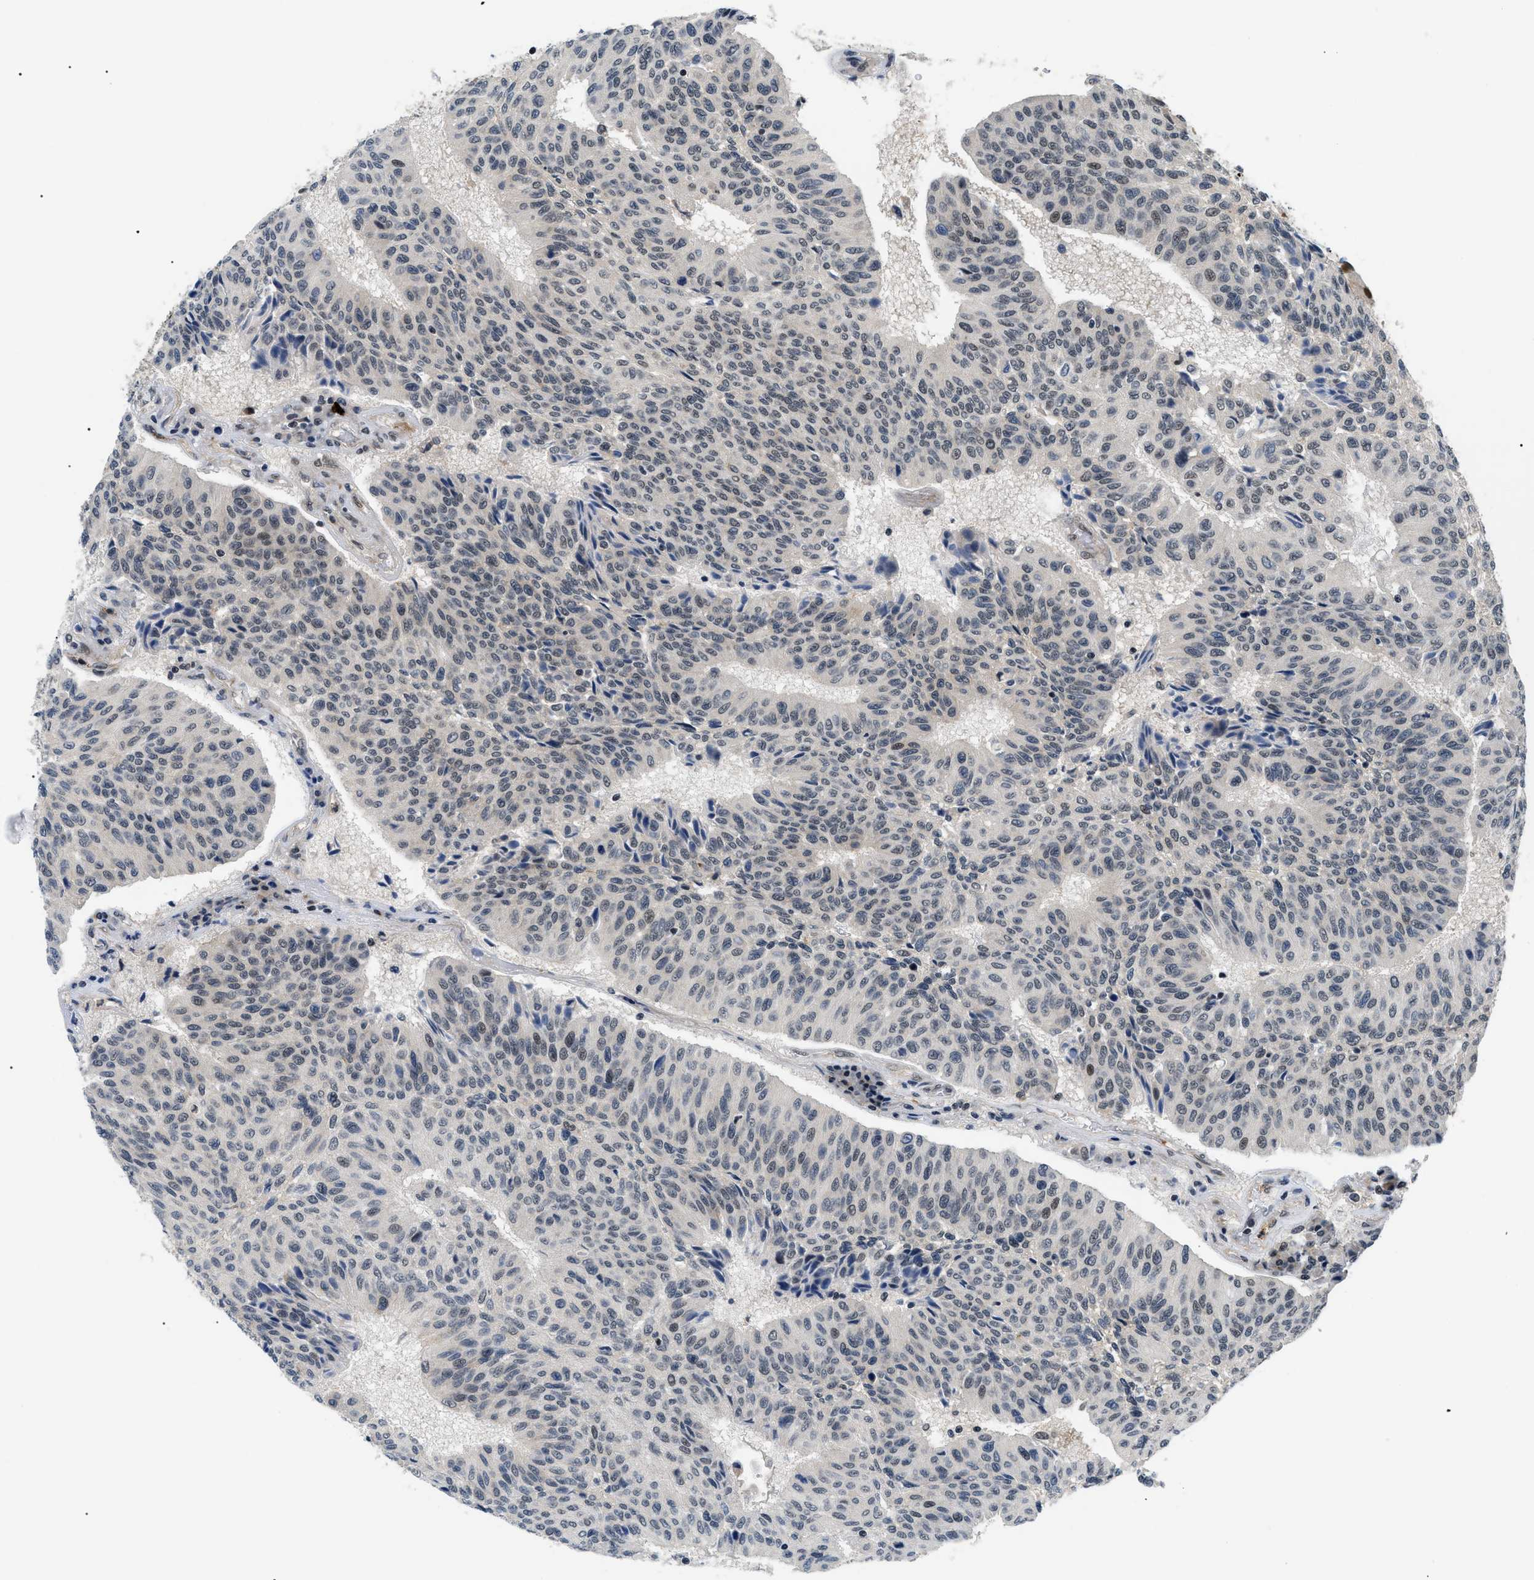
{"staining": {"intensity": "moderate", "quantity": "<25%", "location": "nuclear"}, "tissue": "urothelial cancer", "cell_type": "Tumor cells", "image_type": "cancer", "snomed": [{"axis": "morphology", "description": "Urothelial carcinoma, High grade"}, {"axis": "topography", "description": "Urinary bladder"}], "caption": "A brown stain shows moderate nuclear staining of a protein in human high-grade urothelial carcinoma tumor cells.", "gene": "RBM15", "patient": {"sex": "male", "age": 66}}